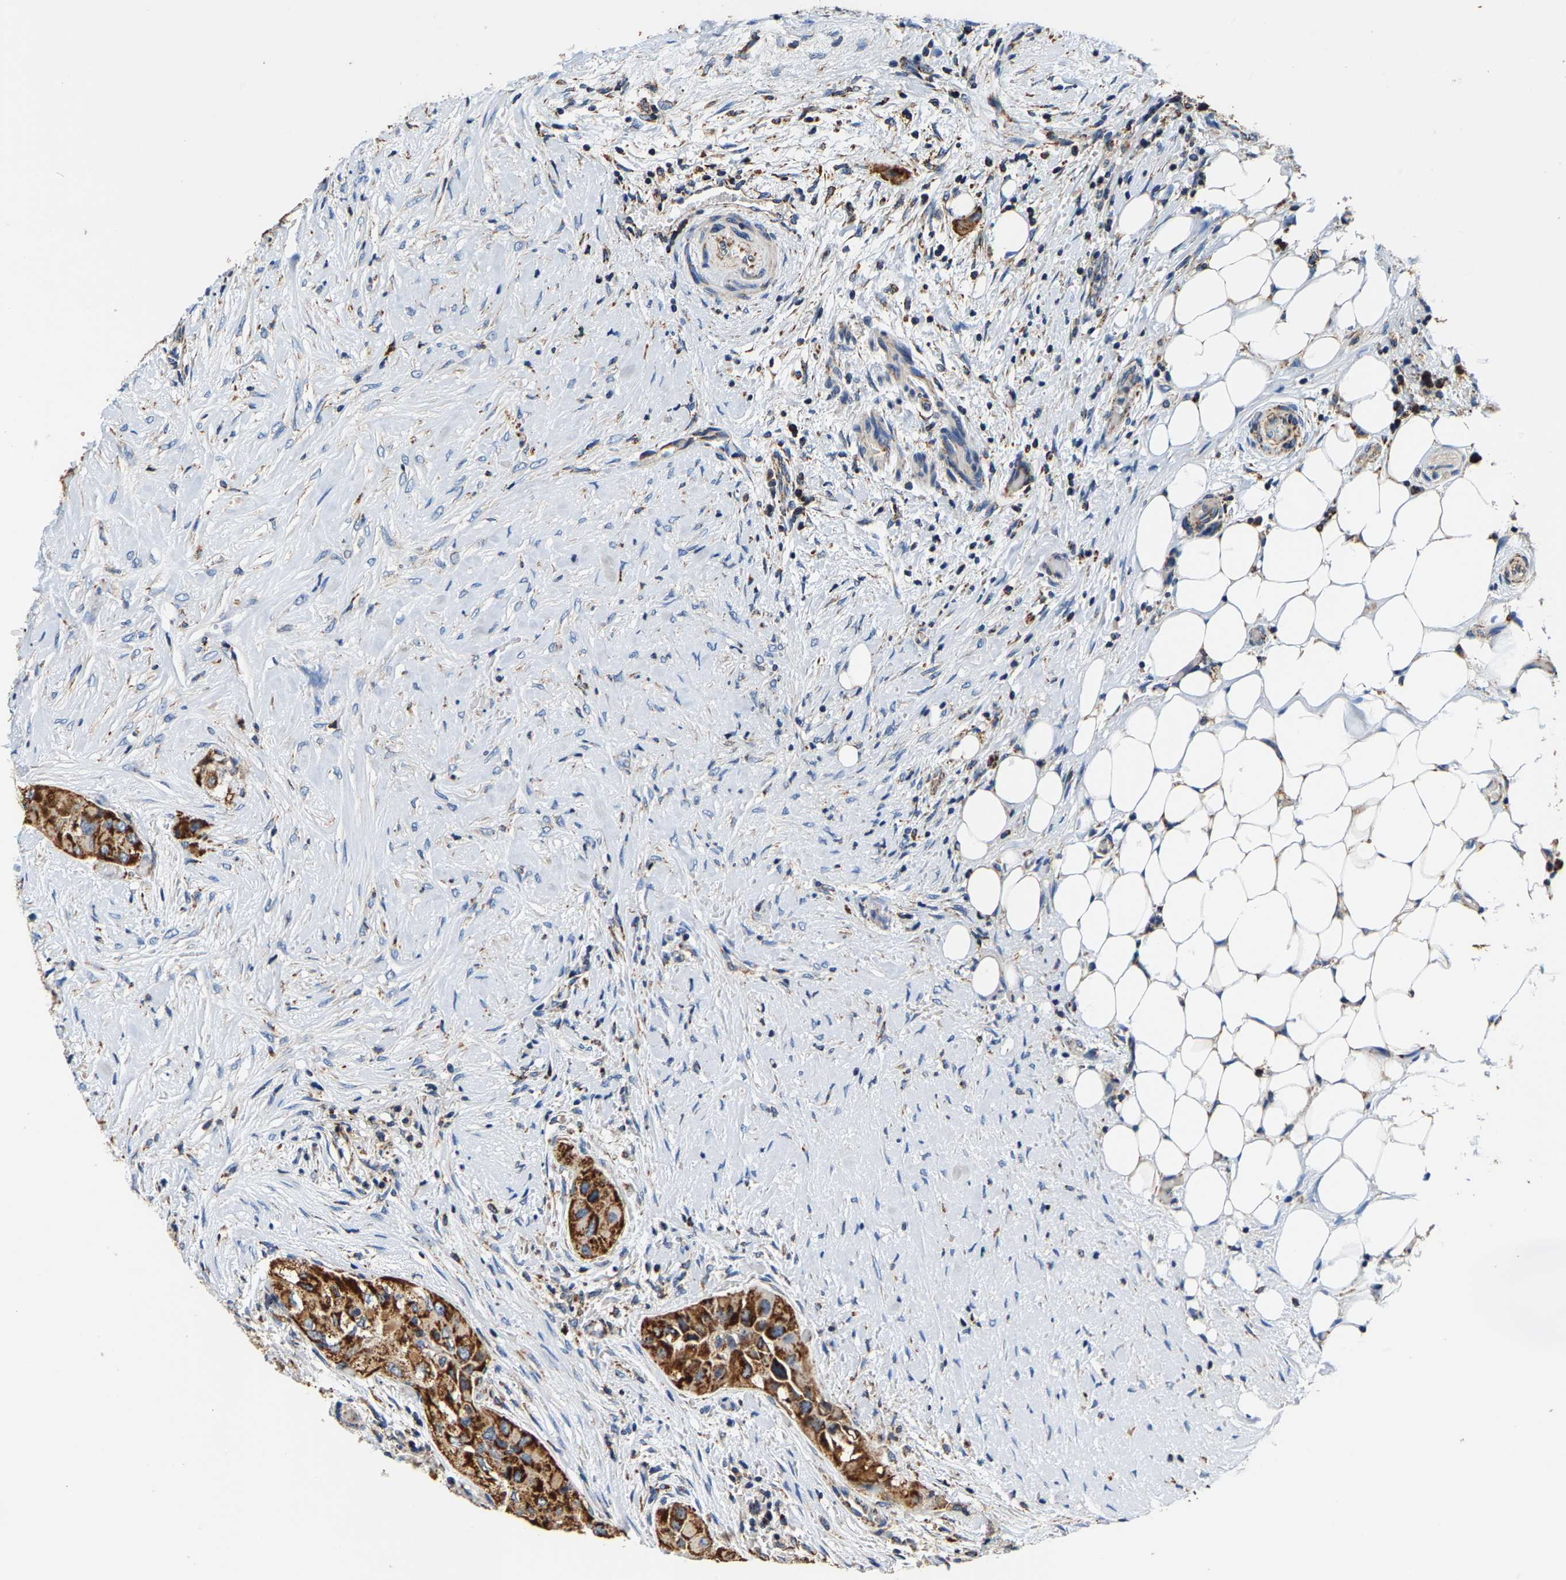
{"staining": {"intensity": "strong", "quantity": ">75%", "location": "cytoplasmic/membranous"}, "tissue": "thyroid cancer", "cell_type": "Tumor cells", "image_type": "cancer", "snomed": [{"axis": "morphology", "description": "Papillary adenocarcinoma, NOS"}, {"axis": "topography", "description": "Thyroid gland"}], "caption": "The image reveals staining of thyroid cancer (papillary adenocarcinoma), revealing strong cytoplasmic/membranous protein expression (brown color) within tumor cells.", "gene": "SHMT2", "patient": {"sex": "female", "age": 59}}